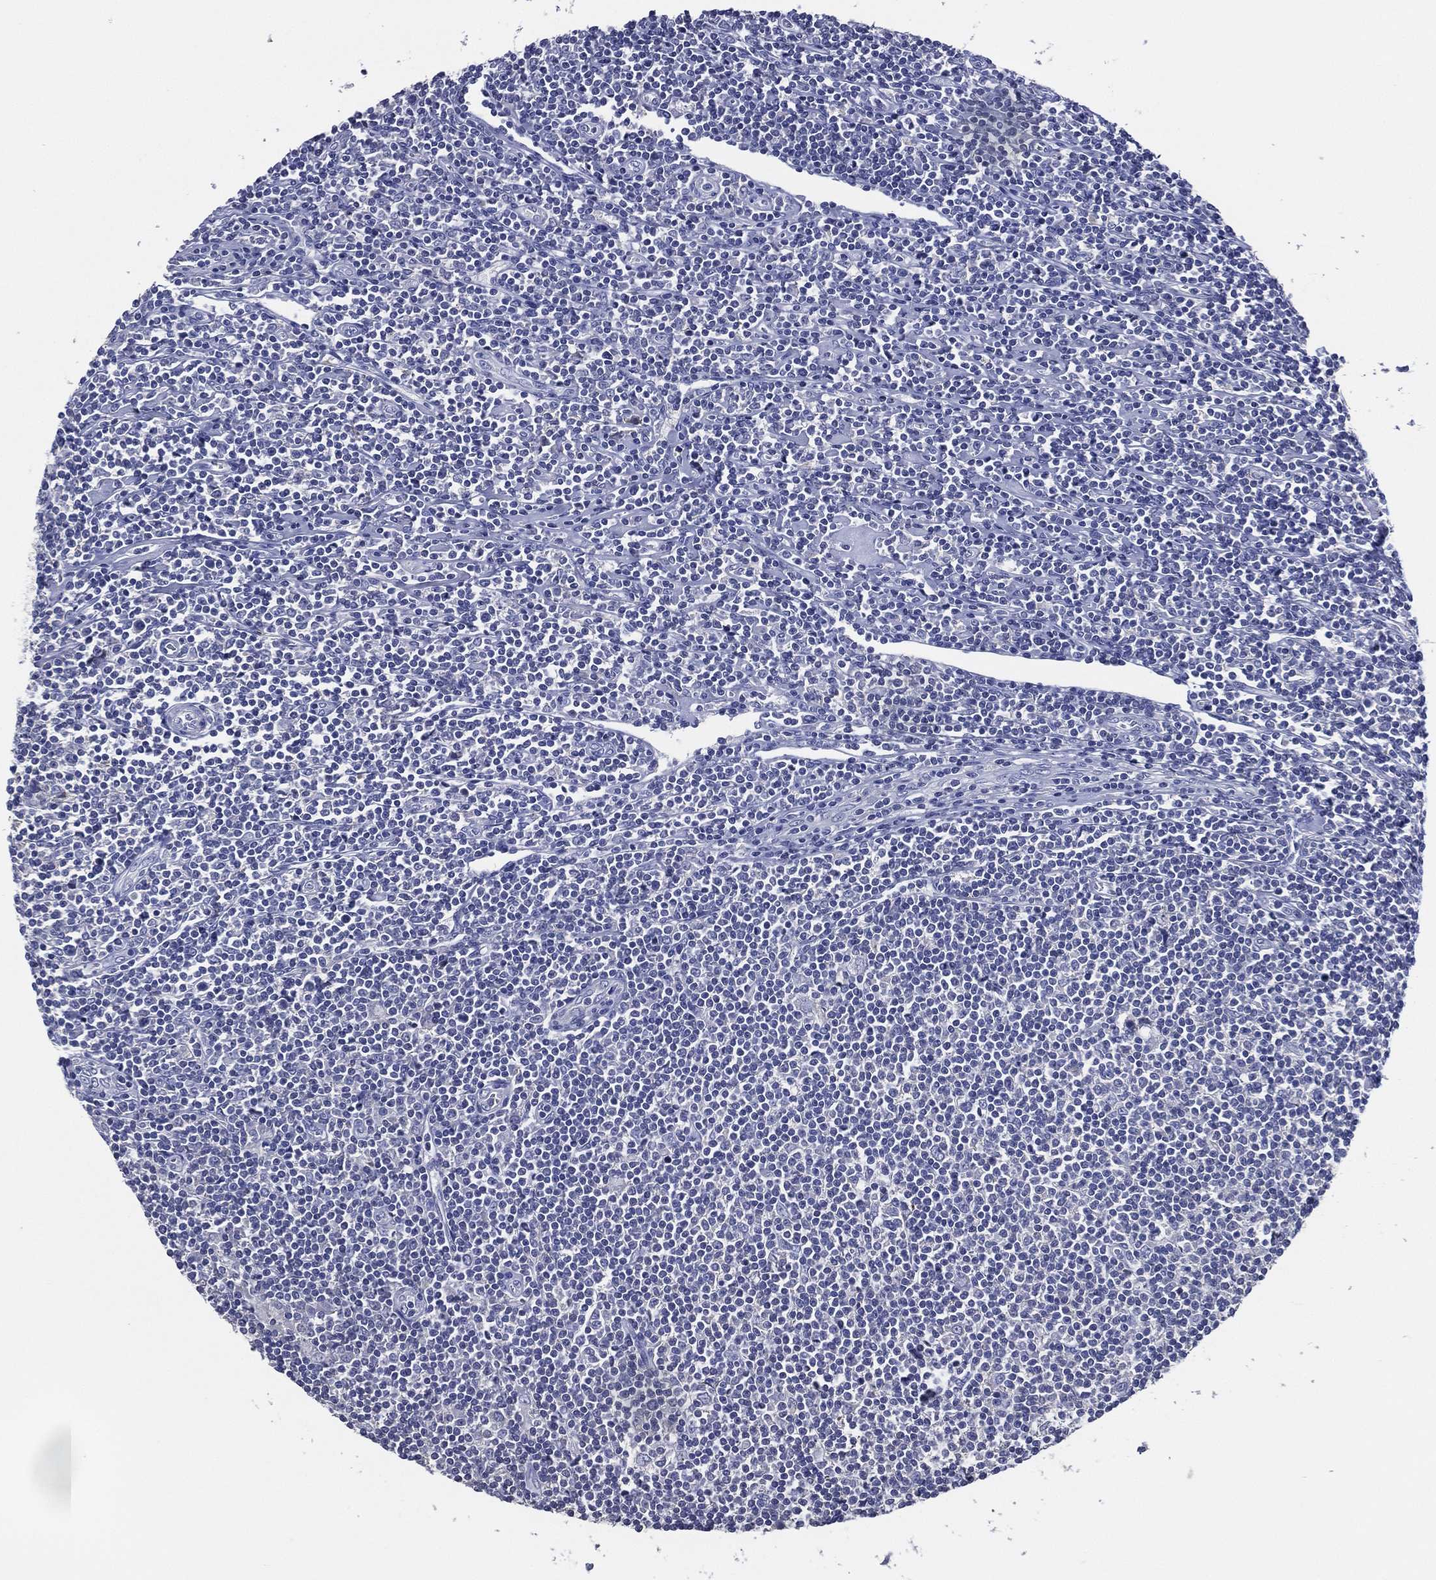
{"staining": {"intensity": "negative", "quantity": "none", "location": "none"}, "tissue": "lymphoma", "cell_type": "Tumor cells", "image_type": "cancer", "snomed": [{"axis": "morphology", "description": "Hodgkin's disease, NOS"}, {"axis": "topography", "description": "Lymph node"}], "caption": "Tumor cells are negative for brown protein staining in lymphoma.", "gene": "TFAP2A", "patient": {"sex": "male", "age": 40}}